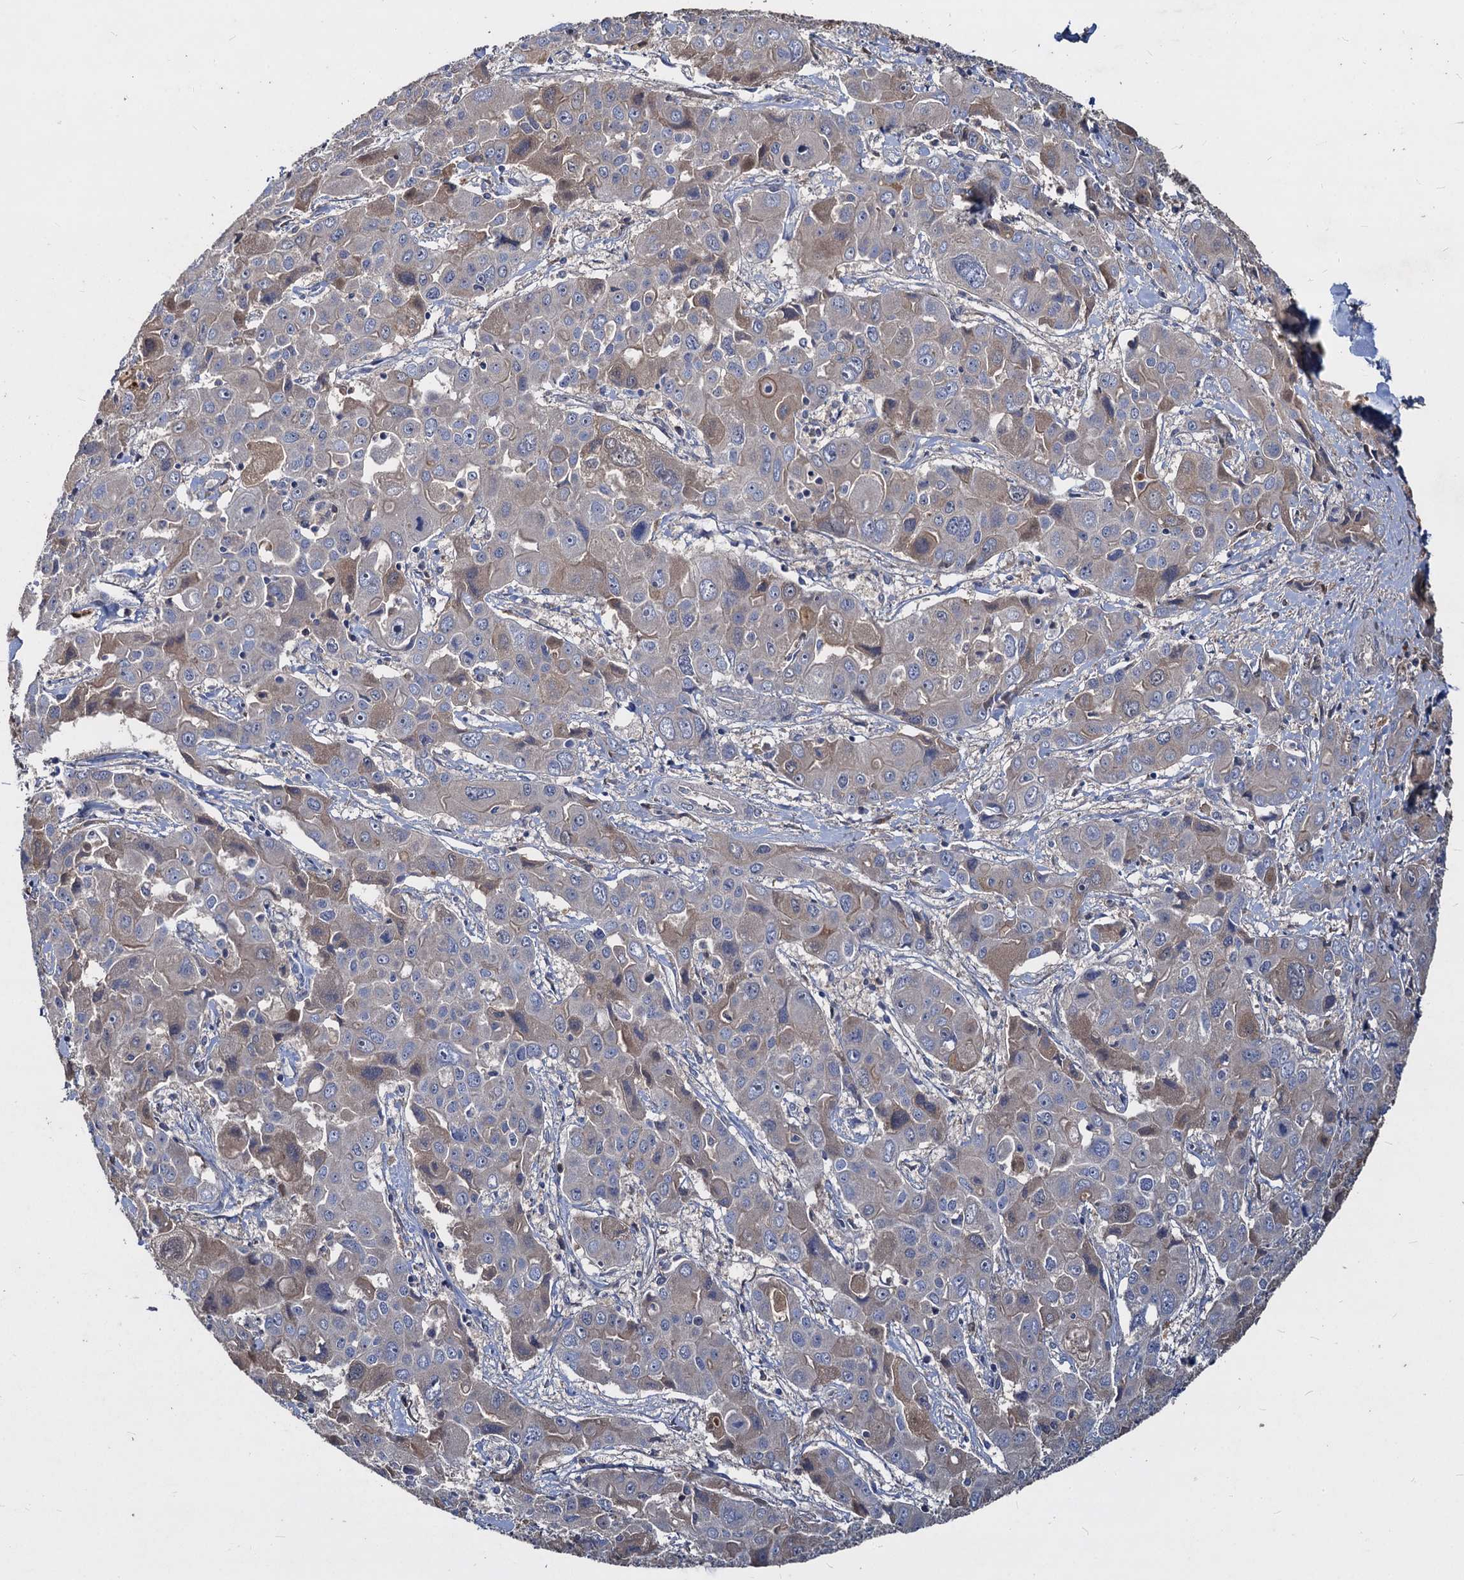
{"staining": {"intensity": "weak", "quantity": "<25%", "location": "cytoplasmic/membranous"}, "tissue": "liver cancer", "cell_type": "Tumor cells", "image_type": "cancer", "snomed": [{"axis": "morphology", "description": "Cholangiocarcinoma"}, {"axis": "topography", "description": "Liver"}], "caption": "DAB (3,3'-diaminobenzidine) immunohistochemical staining of liver cancer demonstrates no significant staining in tumor cells.", "gene": "CCDC184", "patient": {"sex": "male", "age": 67}}